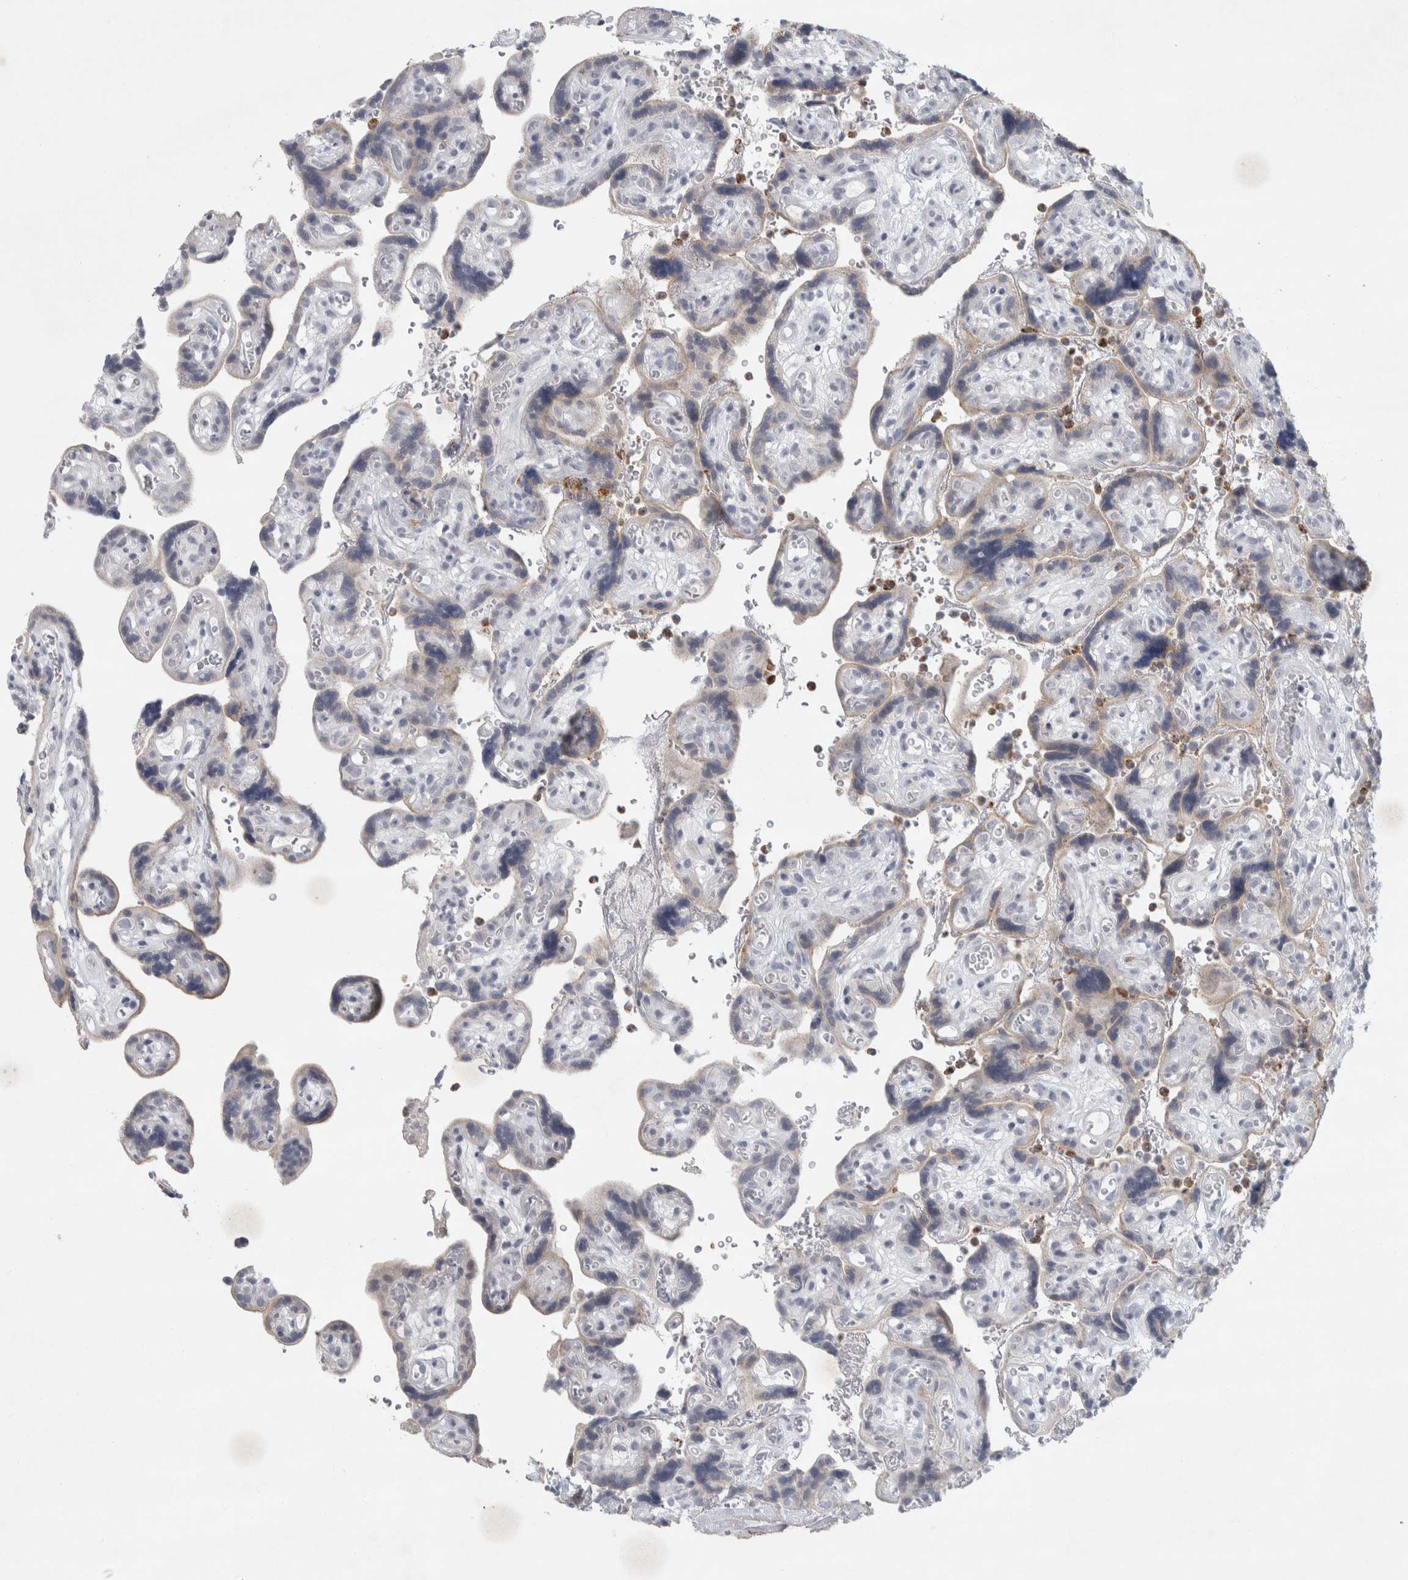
{"staining": {"intensity": "negative", "quantity": "none", "location": "none"}, "tissue": "placenta", "cell_type": "Decidual cells", "image_type": "normal", "snomed": [{"axis": "morphology", "description": "Normal tissue, NOS"}, {"axis": "topography", "description": "Placenta"}], "caption": "IHC image of normal placenta: human placenta stained with DAB shows no significant protein expression in decidual cells.", "gene": "PTPRN2", "patient": {"sex": "female", "age": 30}}